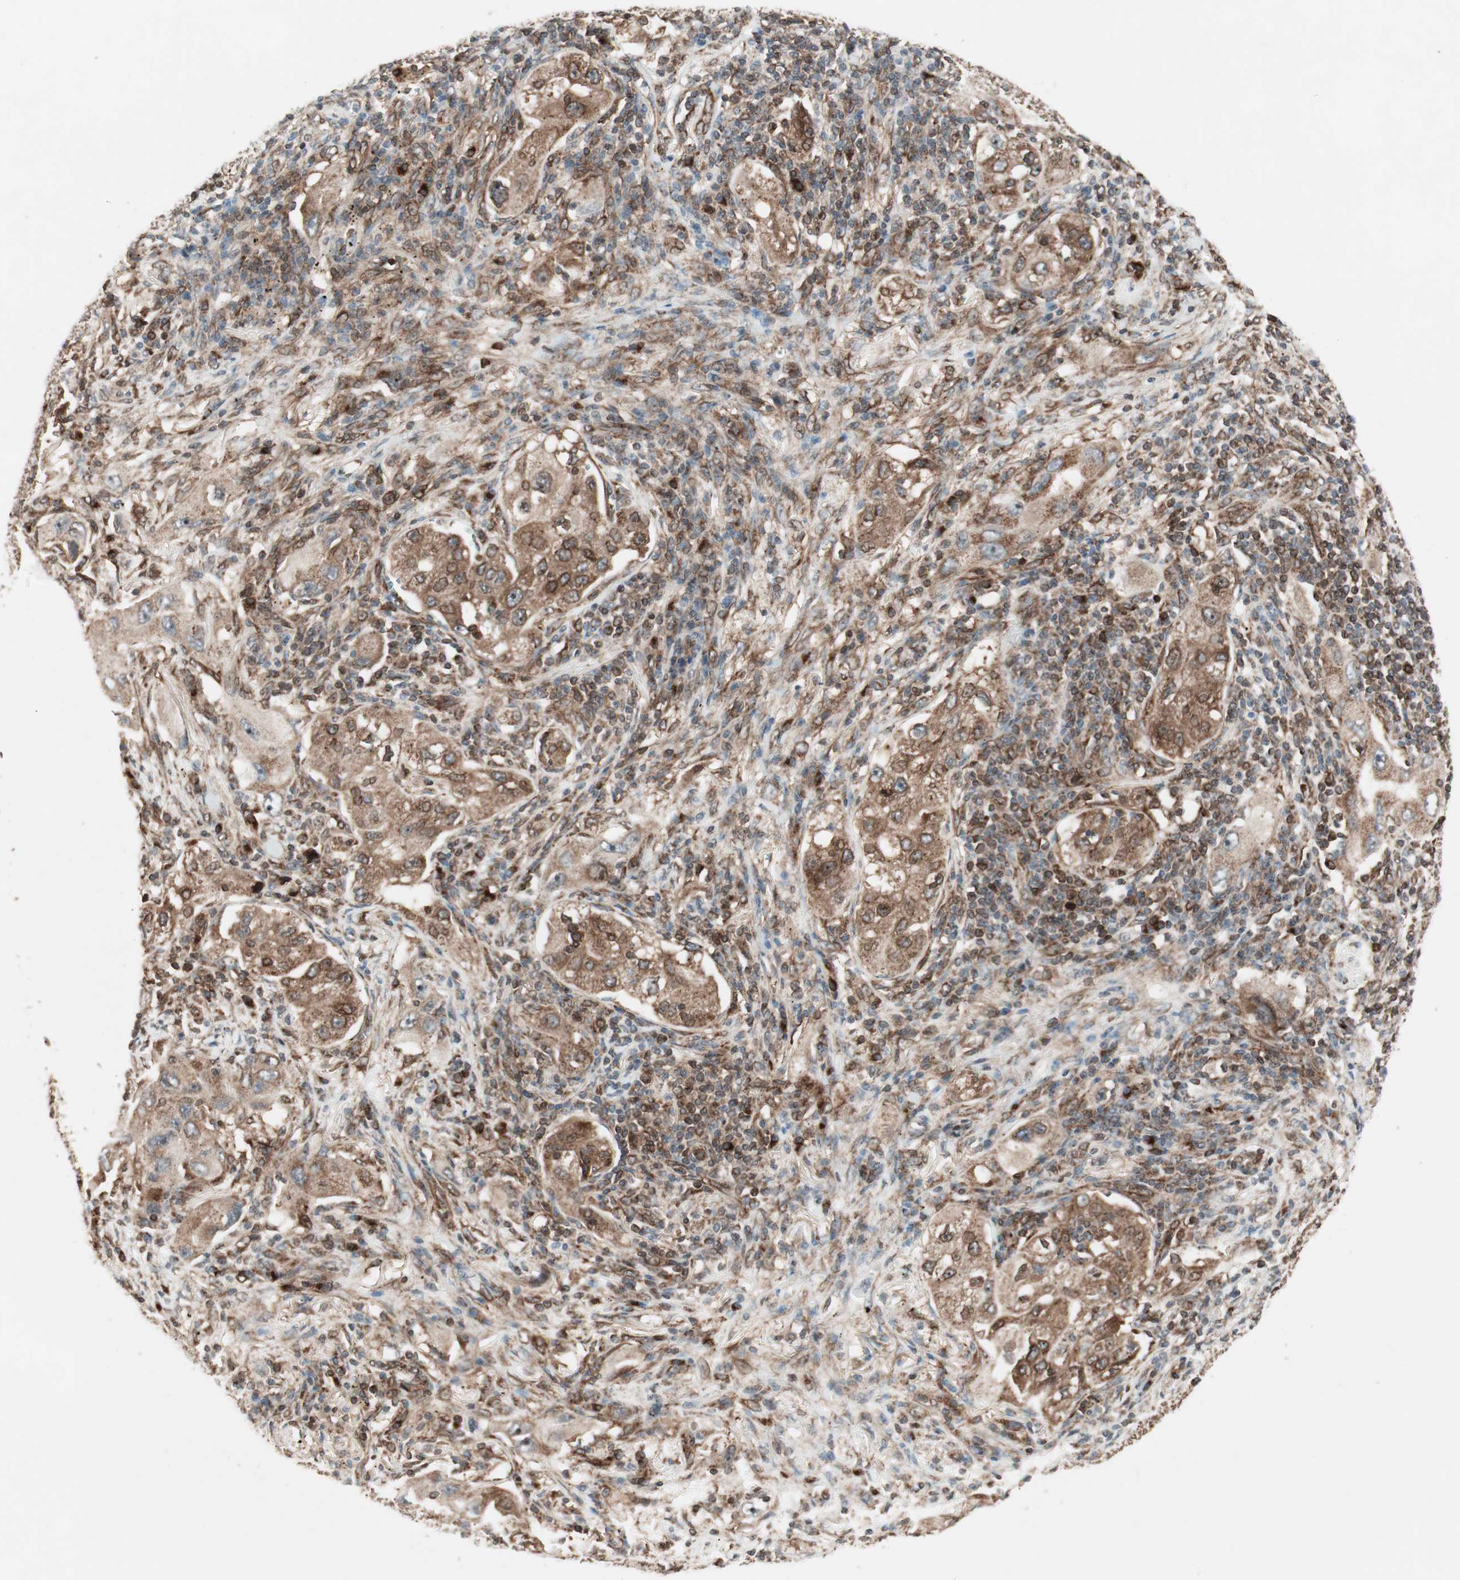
{"staining": {"intensity": "strong", "quantity": ">75%", "location": "cytoplasmic/membranous"}, "tissue": "lung cancer", "cell_type": "Tumor cells", "image_type": "cancer", "snomed": [{"axis": "morphology", "description": "Adenocarcinoma, NOS"}, {"axis": "topography", "description": "Lung"}], "caption": "Brown immunohistochemical staining in human lung adenocarcinoma demonstrates strong cytoplasmic/membranous expression in approximately >75% of tumor cells.", "gene": "NUP62", "patient": {"sex": "female", "age": 65}}